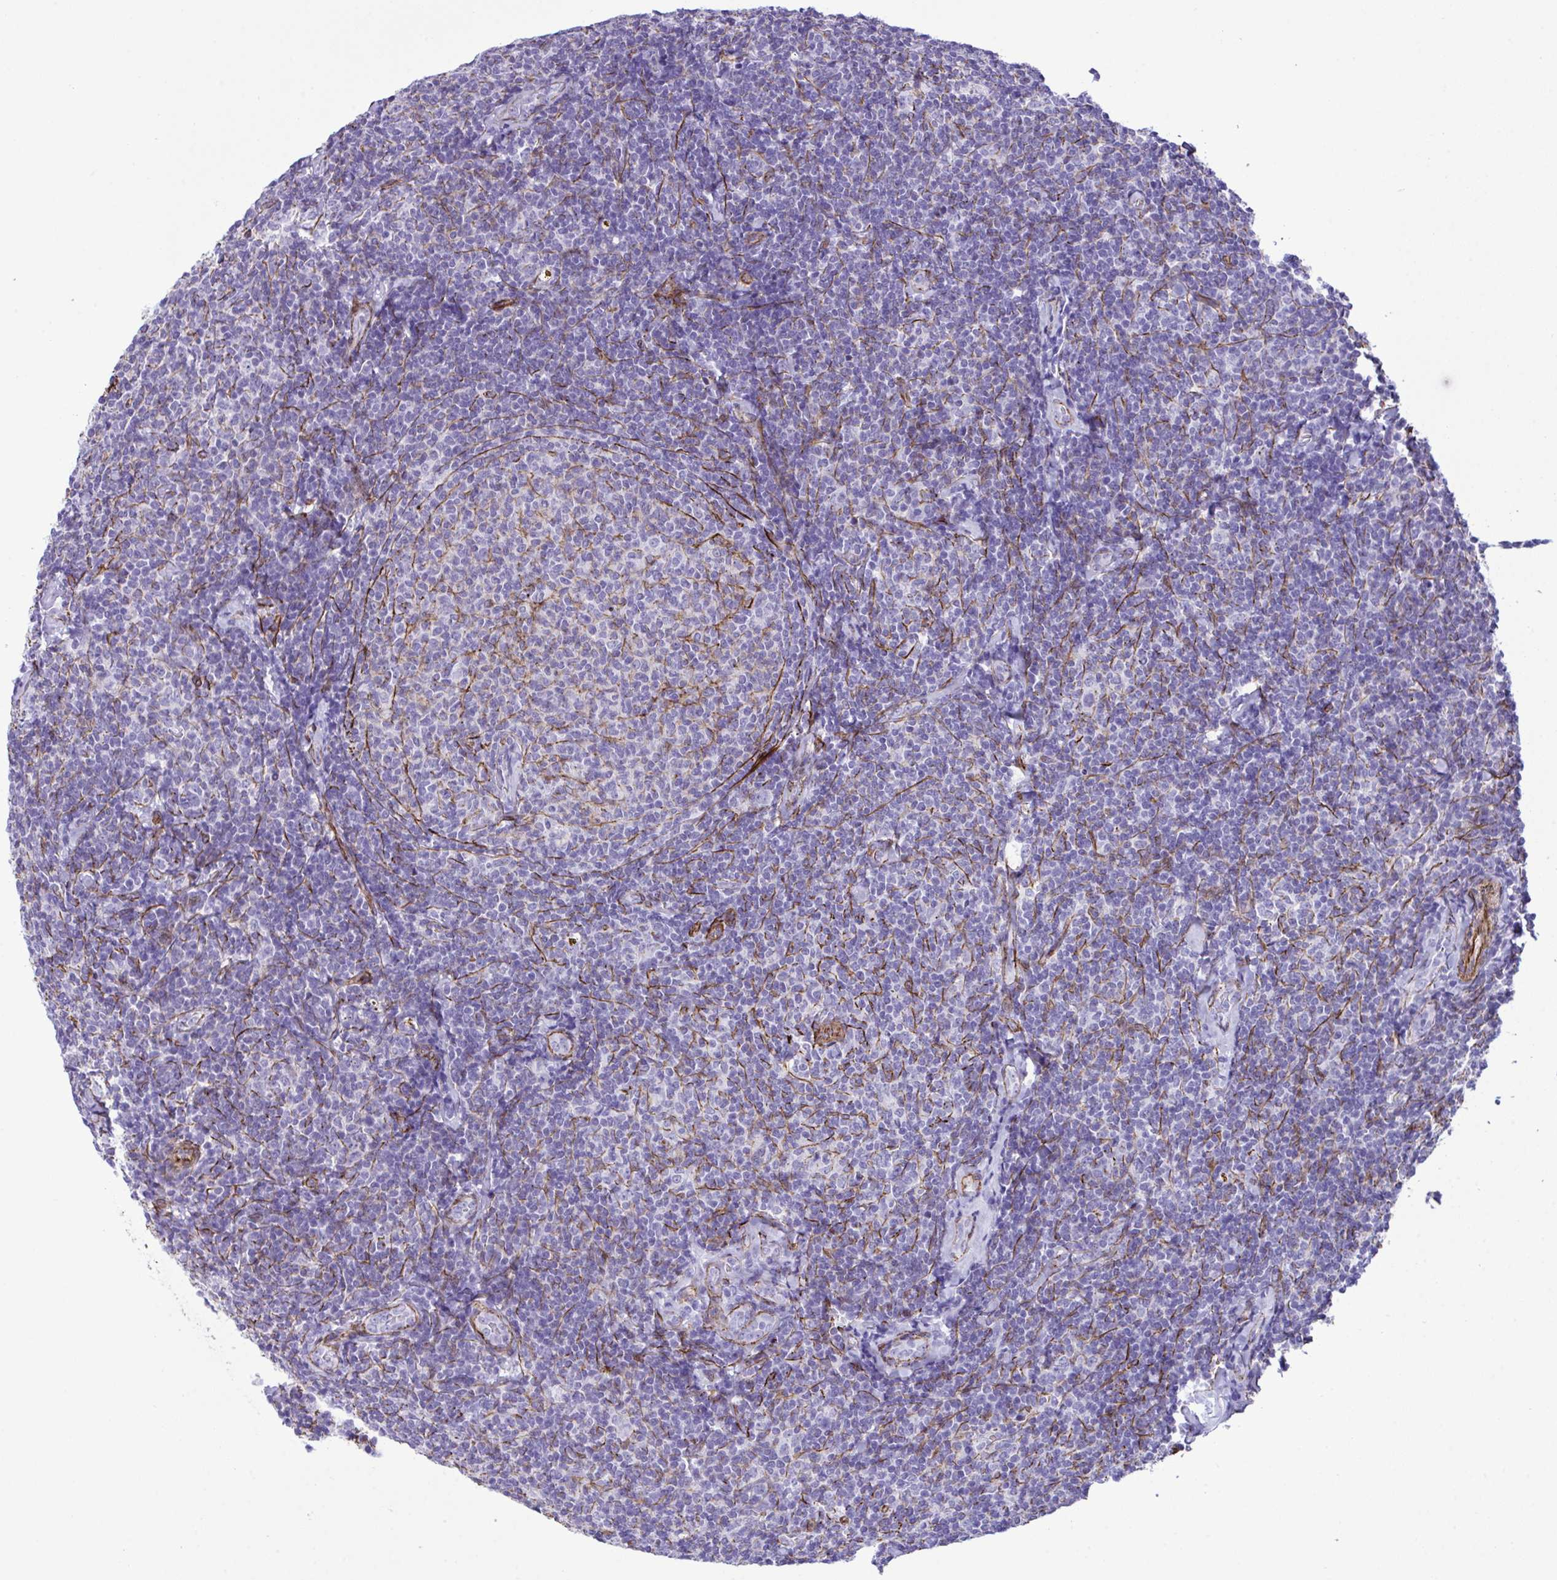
{"staining": {"intensity": "negative", "quantity": "none", "location": "none"}, "tissue": "lymphoma", "cell_type": "Tumor cells", "image_type": "cancer", "snomed": [{"axis": "morphology", "description": "Malignant lymphoma, non-Hodgkin's type, Low grade"}, {"axis": "topography", "description": "Lymph node"}], "caption": "Human lymphoma stained for a protein using IHC displays no expression in tumor cells.", "gene": "SYNPO2L", "patient": {"sex": "female", "age": 56}}